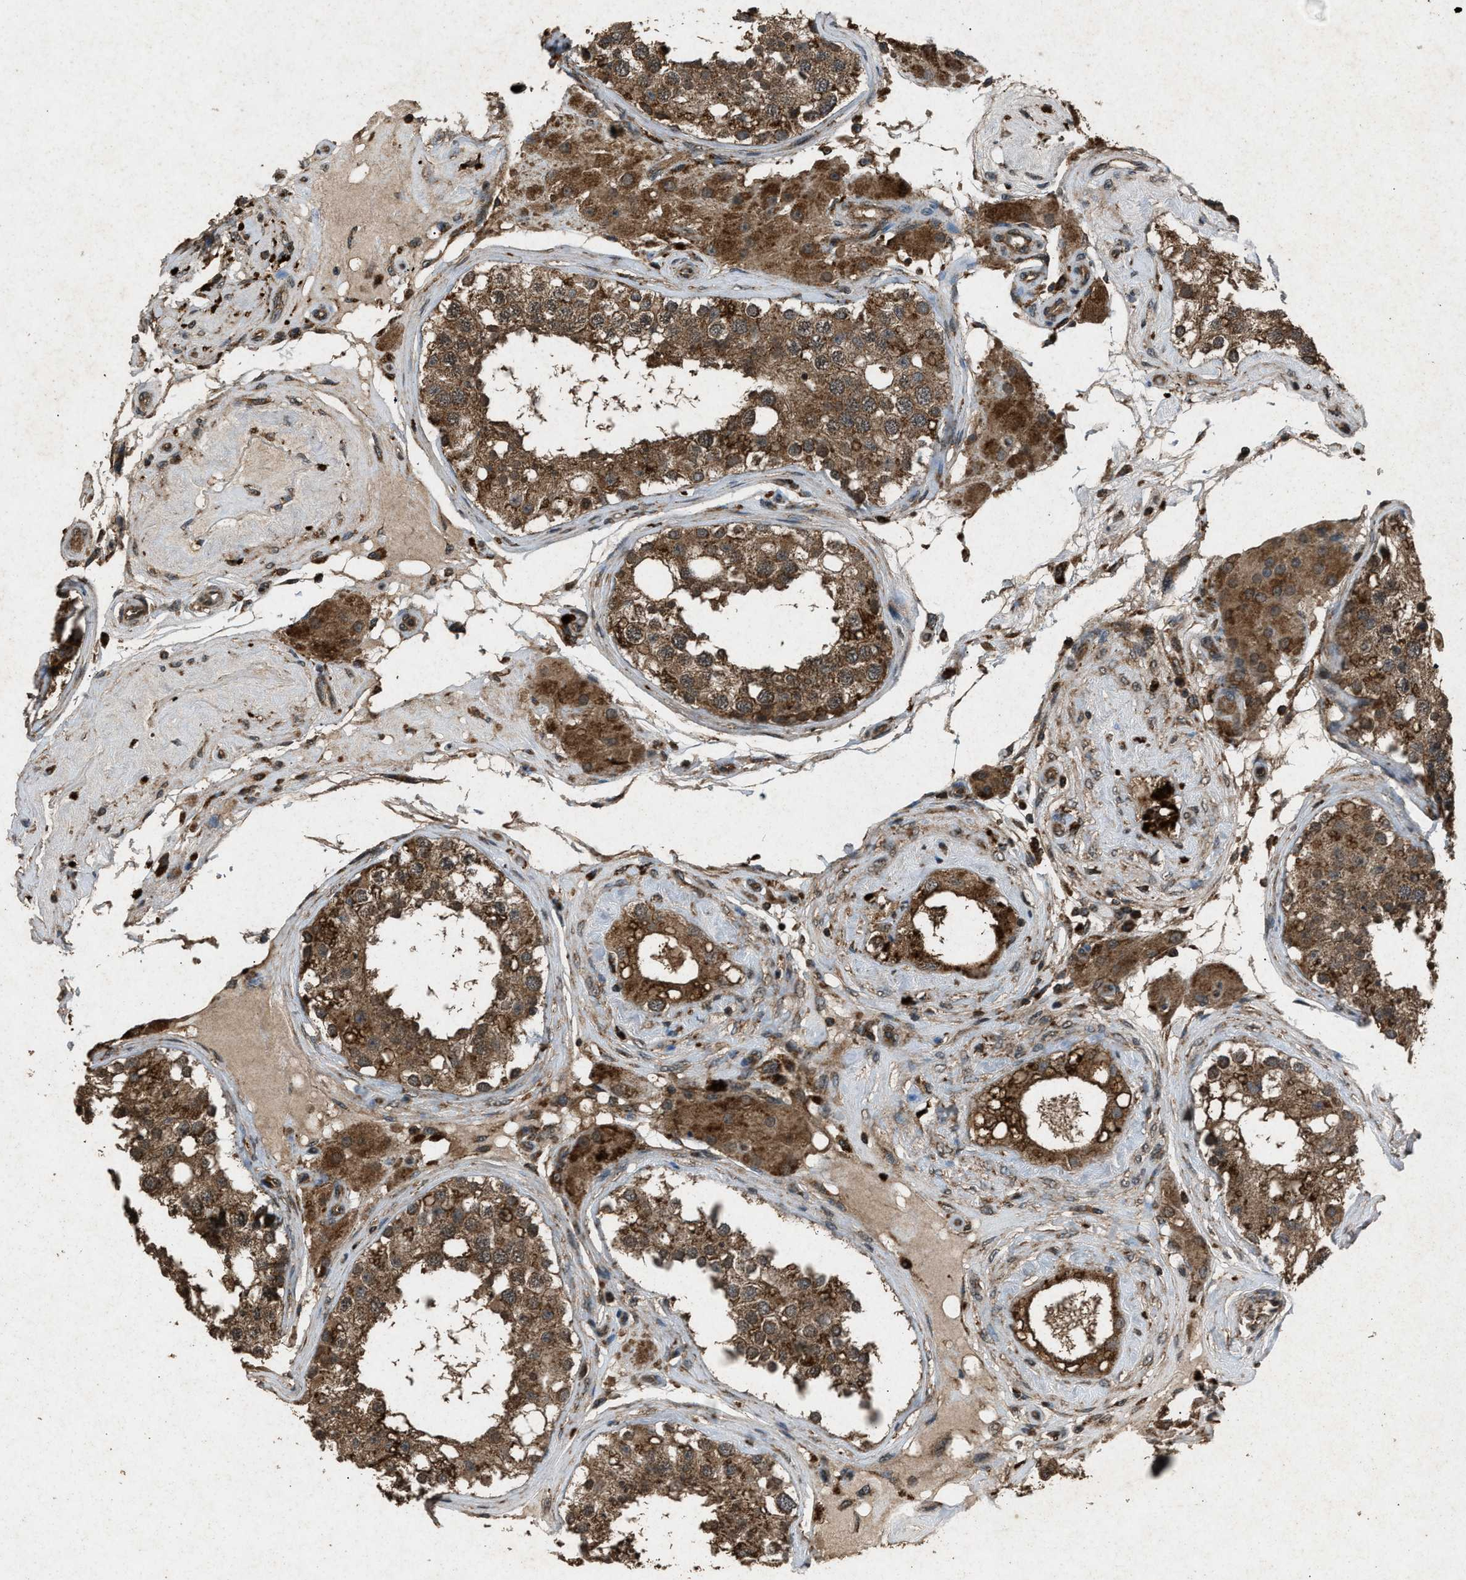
{"staining": {"intensity": "moderate", "quantity": ">75%", "location": "cytoplasmic/membranous"}, "tissue": "testis", "cell_type": "Cells in seminiferous ducts", "image_type": "normal", "snomed": [{"axis": "morphology", "description": "Normal tissue, NOS"}, {"axis": "topography", "description": "Testis"}], "caption": "Protein expression analysis of benign human testis reveals moderate cytoplasmic/membranous staining in approximately >75% of cells in seminiferous ducts.", "gene": "OAS1", "patient": {"sex": "male", "age": 68}}